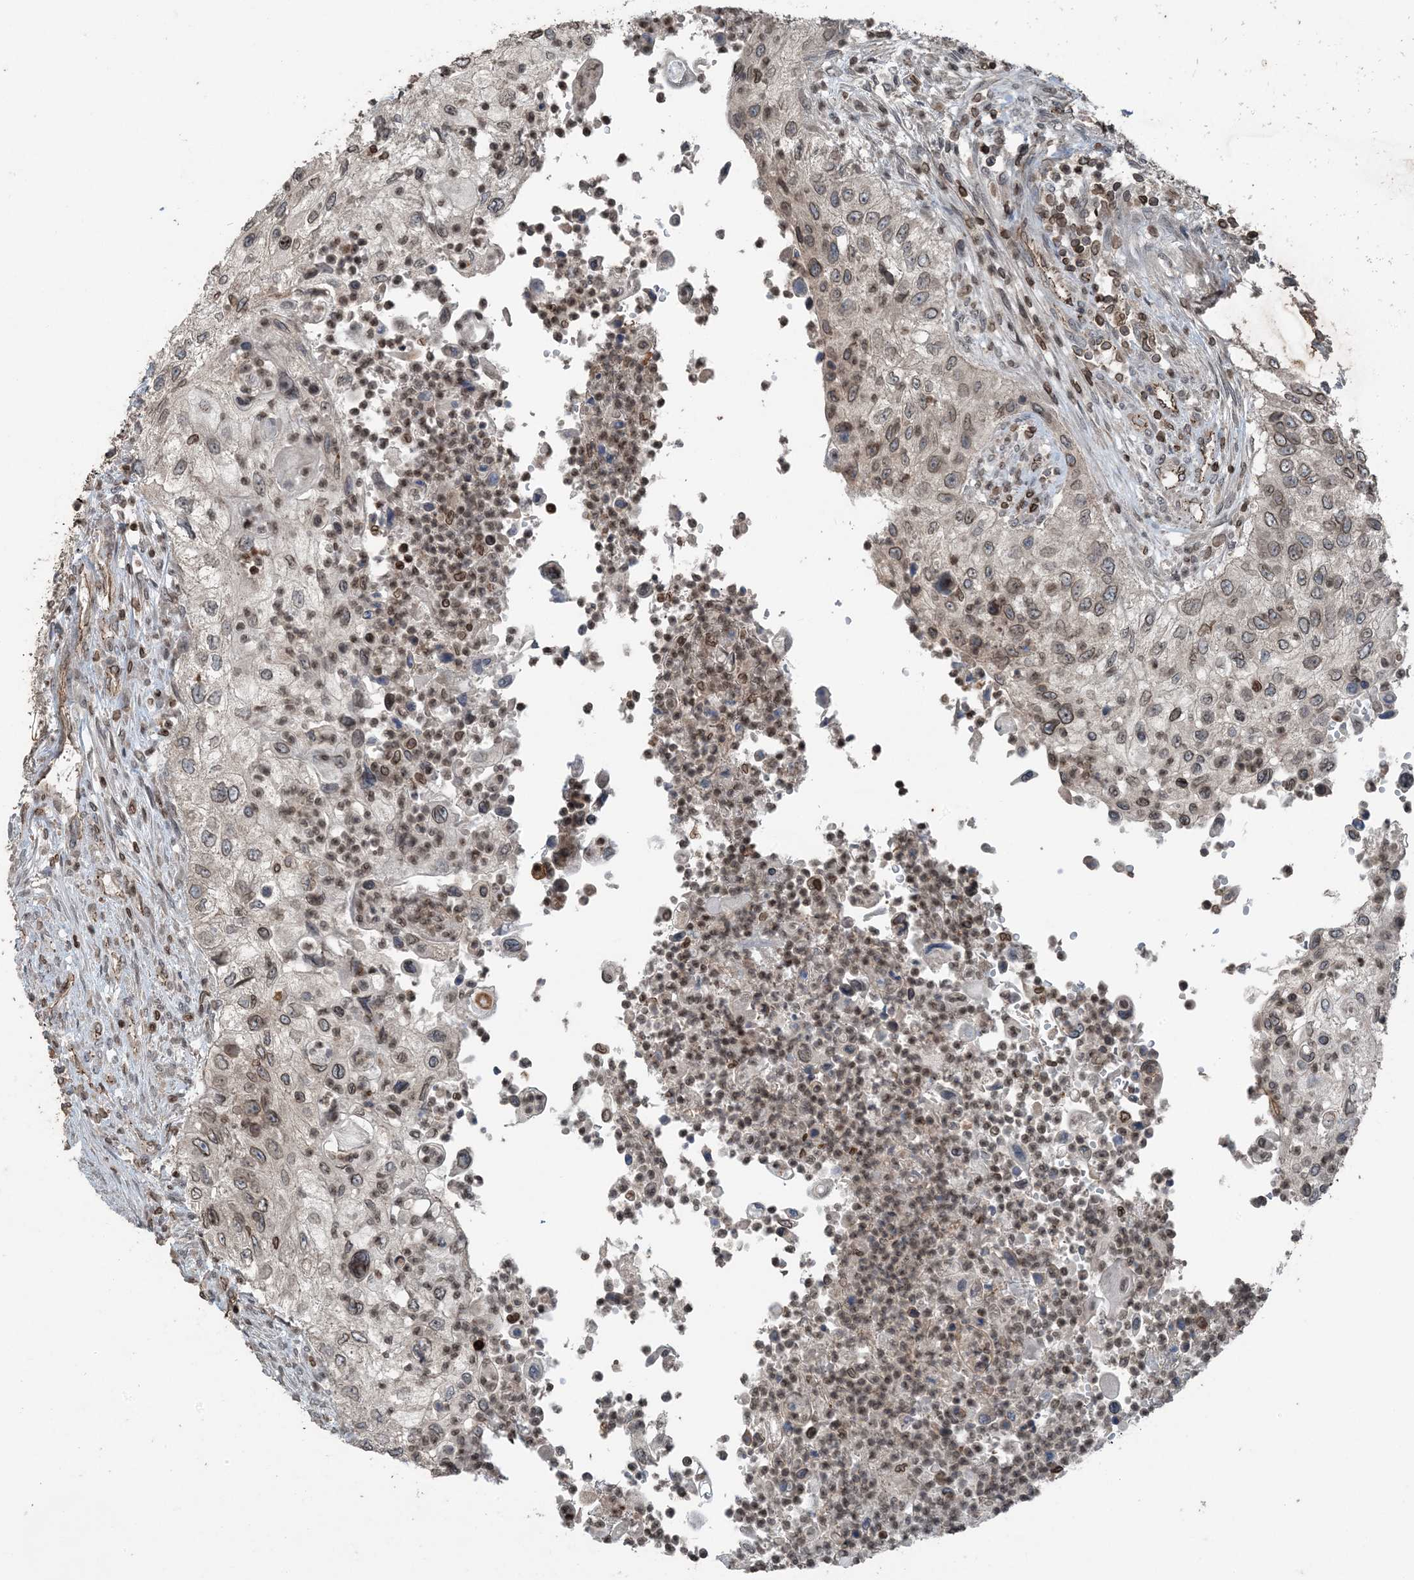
{"staining": {"intensity": "weak", "quantity": ">75%", "location": "cytoplasmic/membranous,nuclear"}, "tissue": "urothelial cancer", "cell_type": "Tumor cells", "image_type": "cancer", "snomed": [{"axis": "morphology", "description": "Urothelial carcinoma, High grade"}, {"axis": "topography", "description": "Urinary bladder"}], "caption": "Protein staining demonstrates weak cytoplasmic/membranous and nuclear expression in approximately >75% of tumor cells in urothelial carcinoma (high-grade). The staining is performed using DAB (3,3'-diaminobenzidine) brown chromogen to label protein expression. The nuclei are counter-stained blue using hematoxylin.", "gene": "ZFAND2B", "patient": {"sex": "female", "age": 60}}